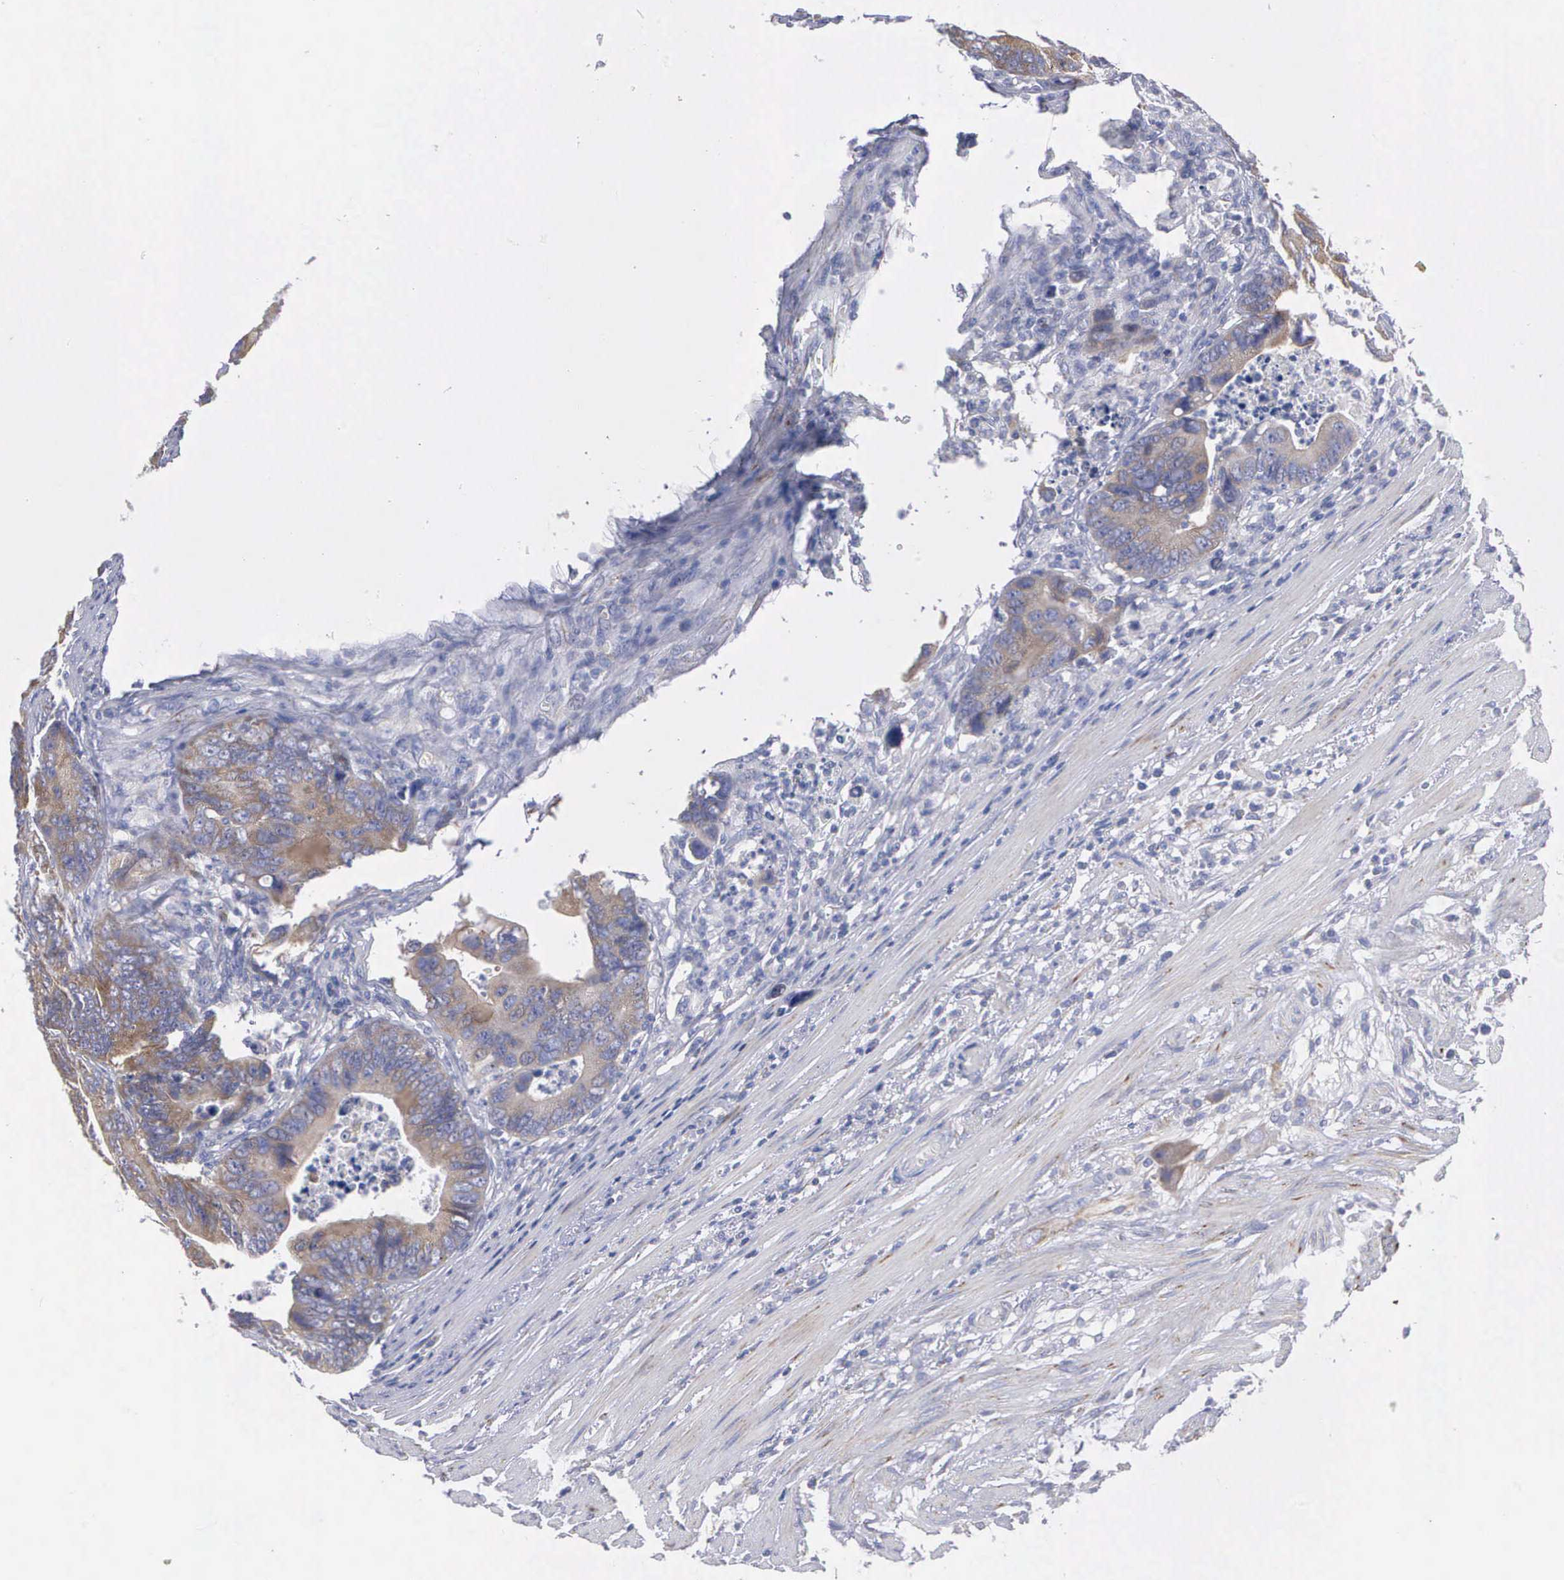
{"staining": {"intensity": "moderate", "quantity": "25%-75%", "location": "cytoplasmic/membranous"}, "tissue": "colorectal cancer", "cell_type": "Tumor cells", "image_type": "cancer", "snomed": [{"axis": "morphology", "description": "Adenocarcinoma, NOS"}, {"axis": "topography", "description": "Colon"}], "caption": "Human colorectal cancer (adenocarcinoma) stained for a protein (brown) demonstrates moderate cytoplasmic/membranous positive positivity in approximately 25%-75% of tumor cells.", "gene": "APOOL", "patient": {"sex": "female", "age": 78}}